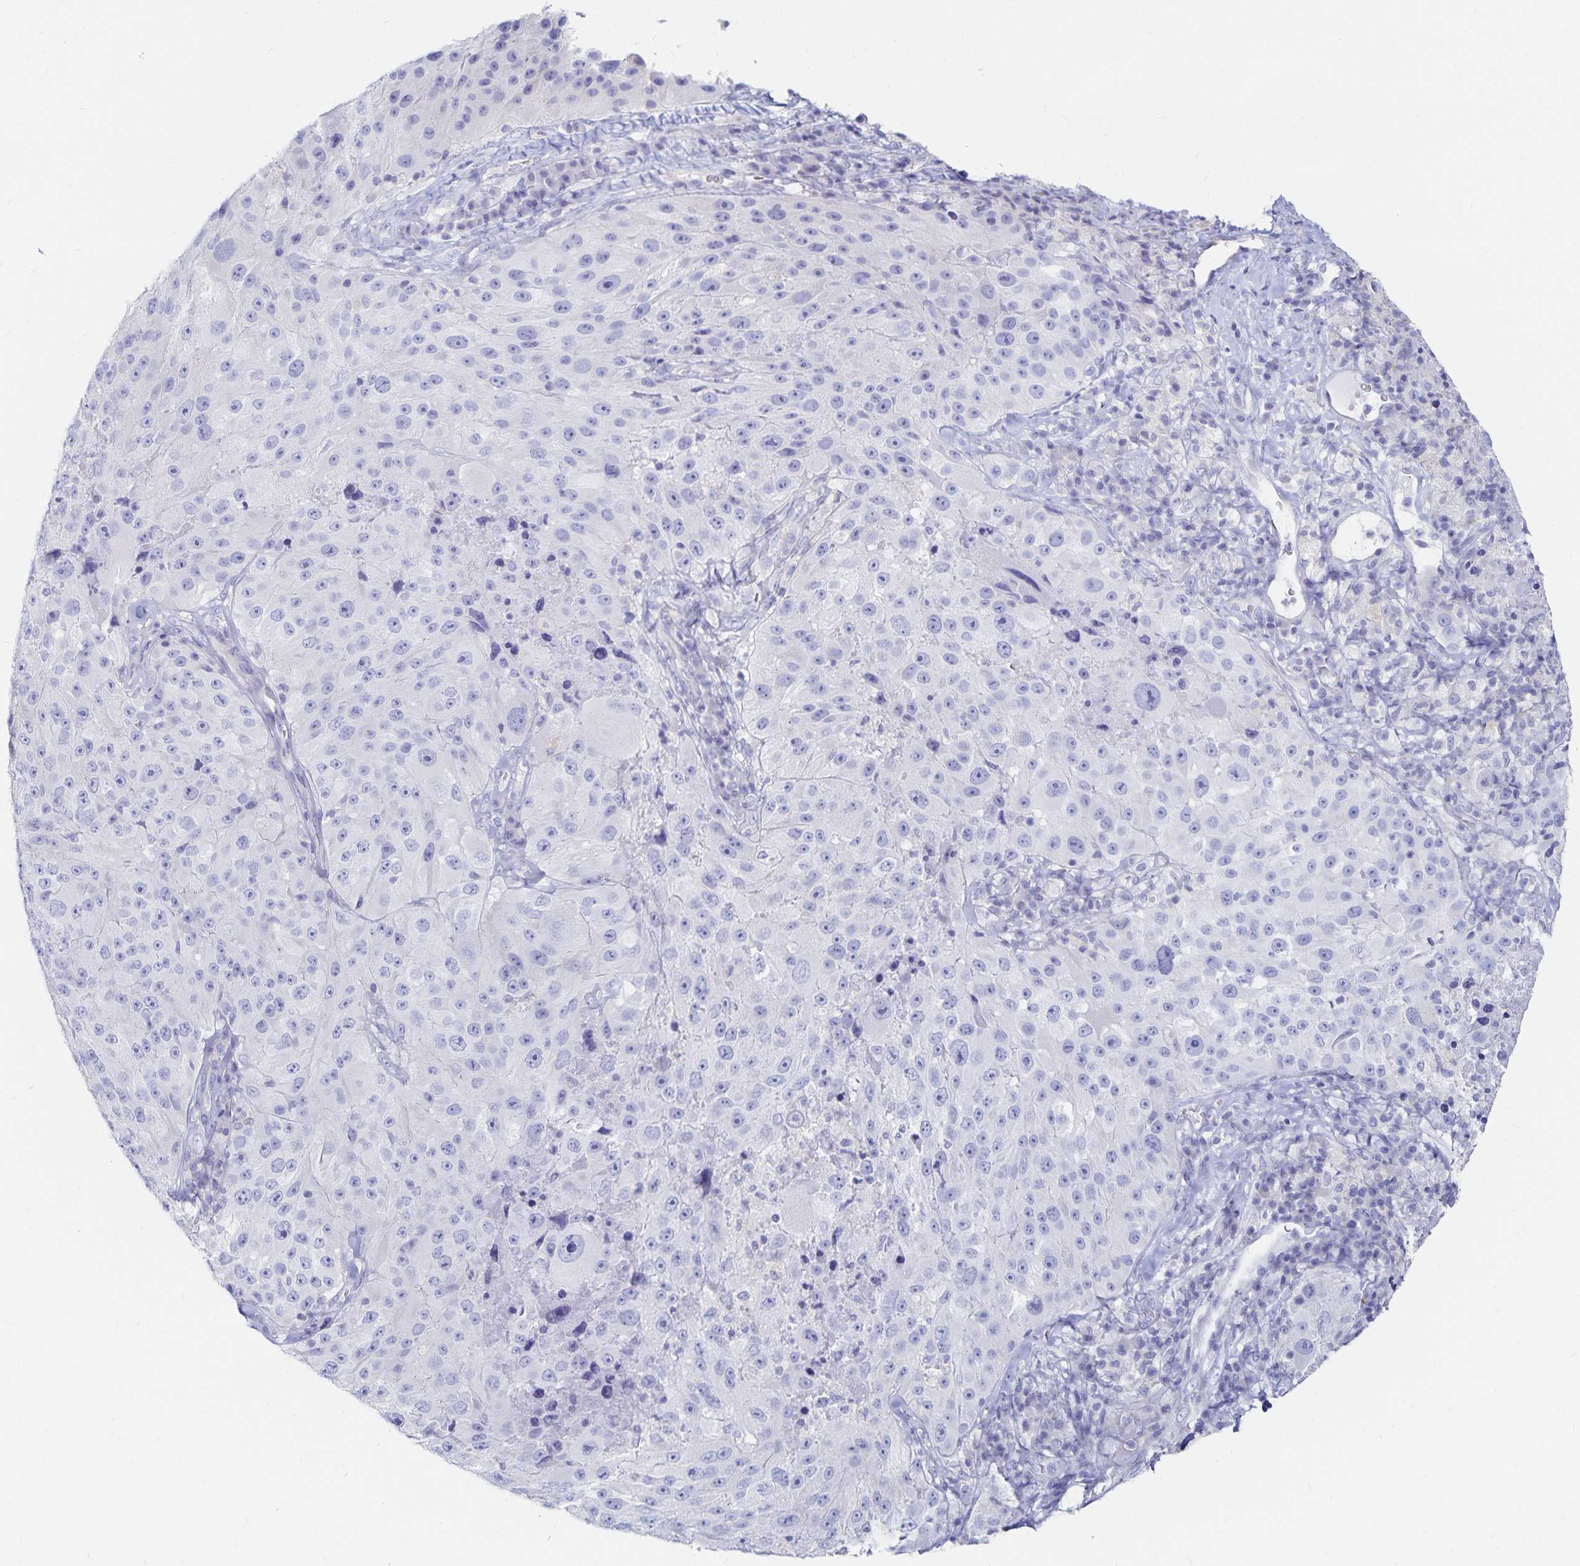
{"staining": {"intensity": "negative", "quantity": "none", "location": "none"}, "tissue": "melanoma", "cell_type": "Tumor cells", "image_type": "cancer", "snomed": [{"axis": "morphology", "description": "Malignant melanoma, Metastatic site"}, {"axis": "topography", "description": "Lymph node"}], "caption": "A micrograph of human malignant melanoma (metastatic site) is negative for staining in tumor cells.", "gene": "TNIP1", "patient": {"sex": "male", "age": 62}}